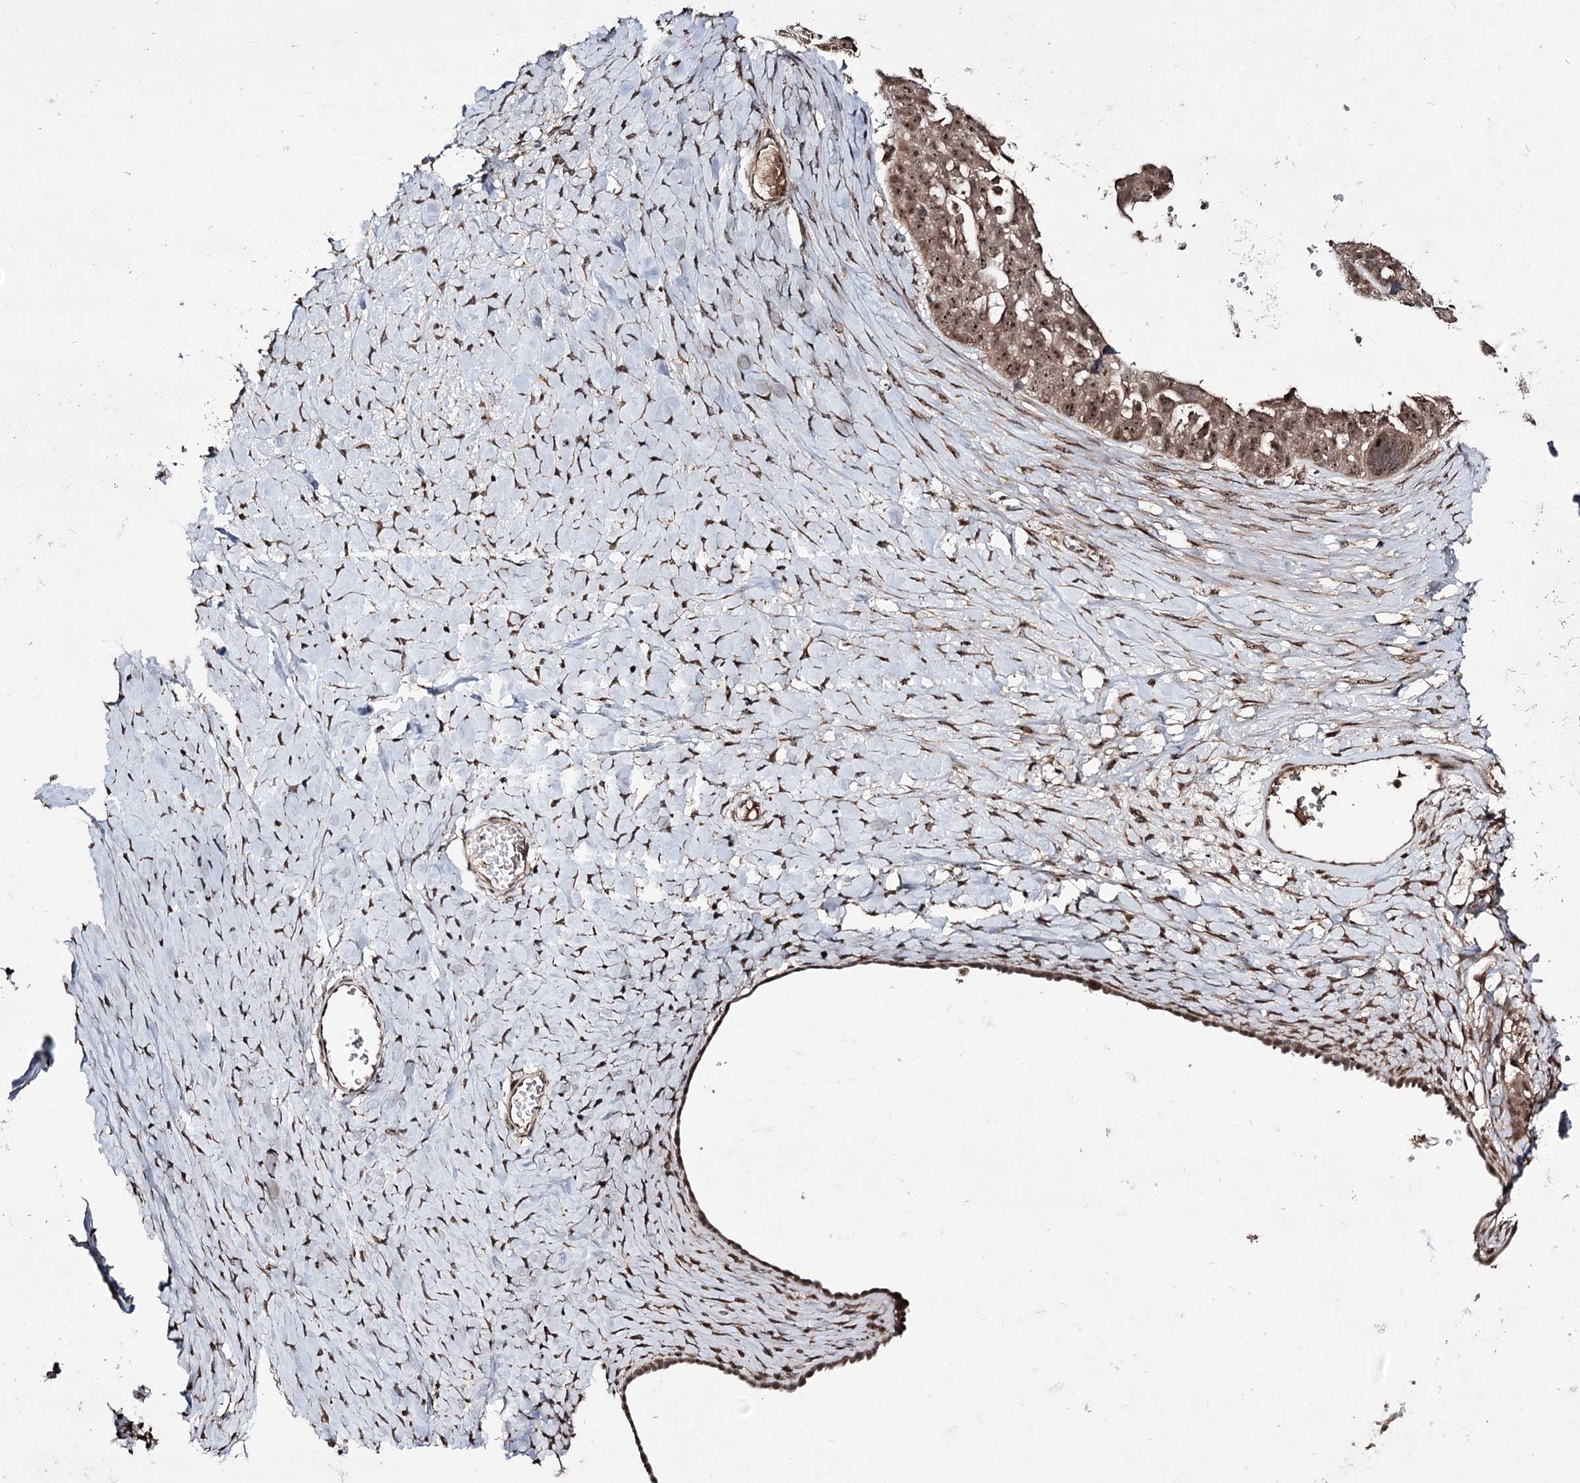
{"staining": {"intensity": "moderate", "quantity": ">75%", "location": "cytoplasmic/membranous,nuclear"}, "tissue": "ovarian cancer", "cell_type": "Tumor cells", "image_type": "cancer", "snomed": [{"axis": "morphology", "description": "Cystadenocarcinoma, serous, NOS"}, {"axis": "topography", "description": "Ovary"}], "caption": "IHC histopathology image of neoplastic tissue: ovarian serous cystadenocarcinoma stained using IHC exhibits medium levels of moderate protein expression localized specifically in the cytoplasmic/membranous and nuclear of tumor cells, appearing as a cytoplasmic/membranous and nuclear brown color.", "gene": "FAM53B", "patient": {"sex": "female", "age": 79}}